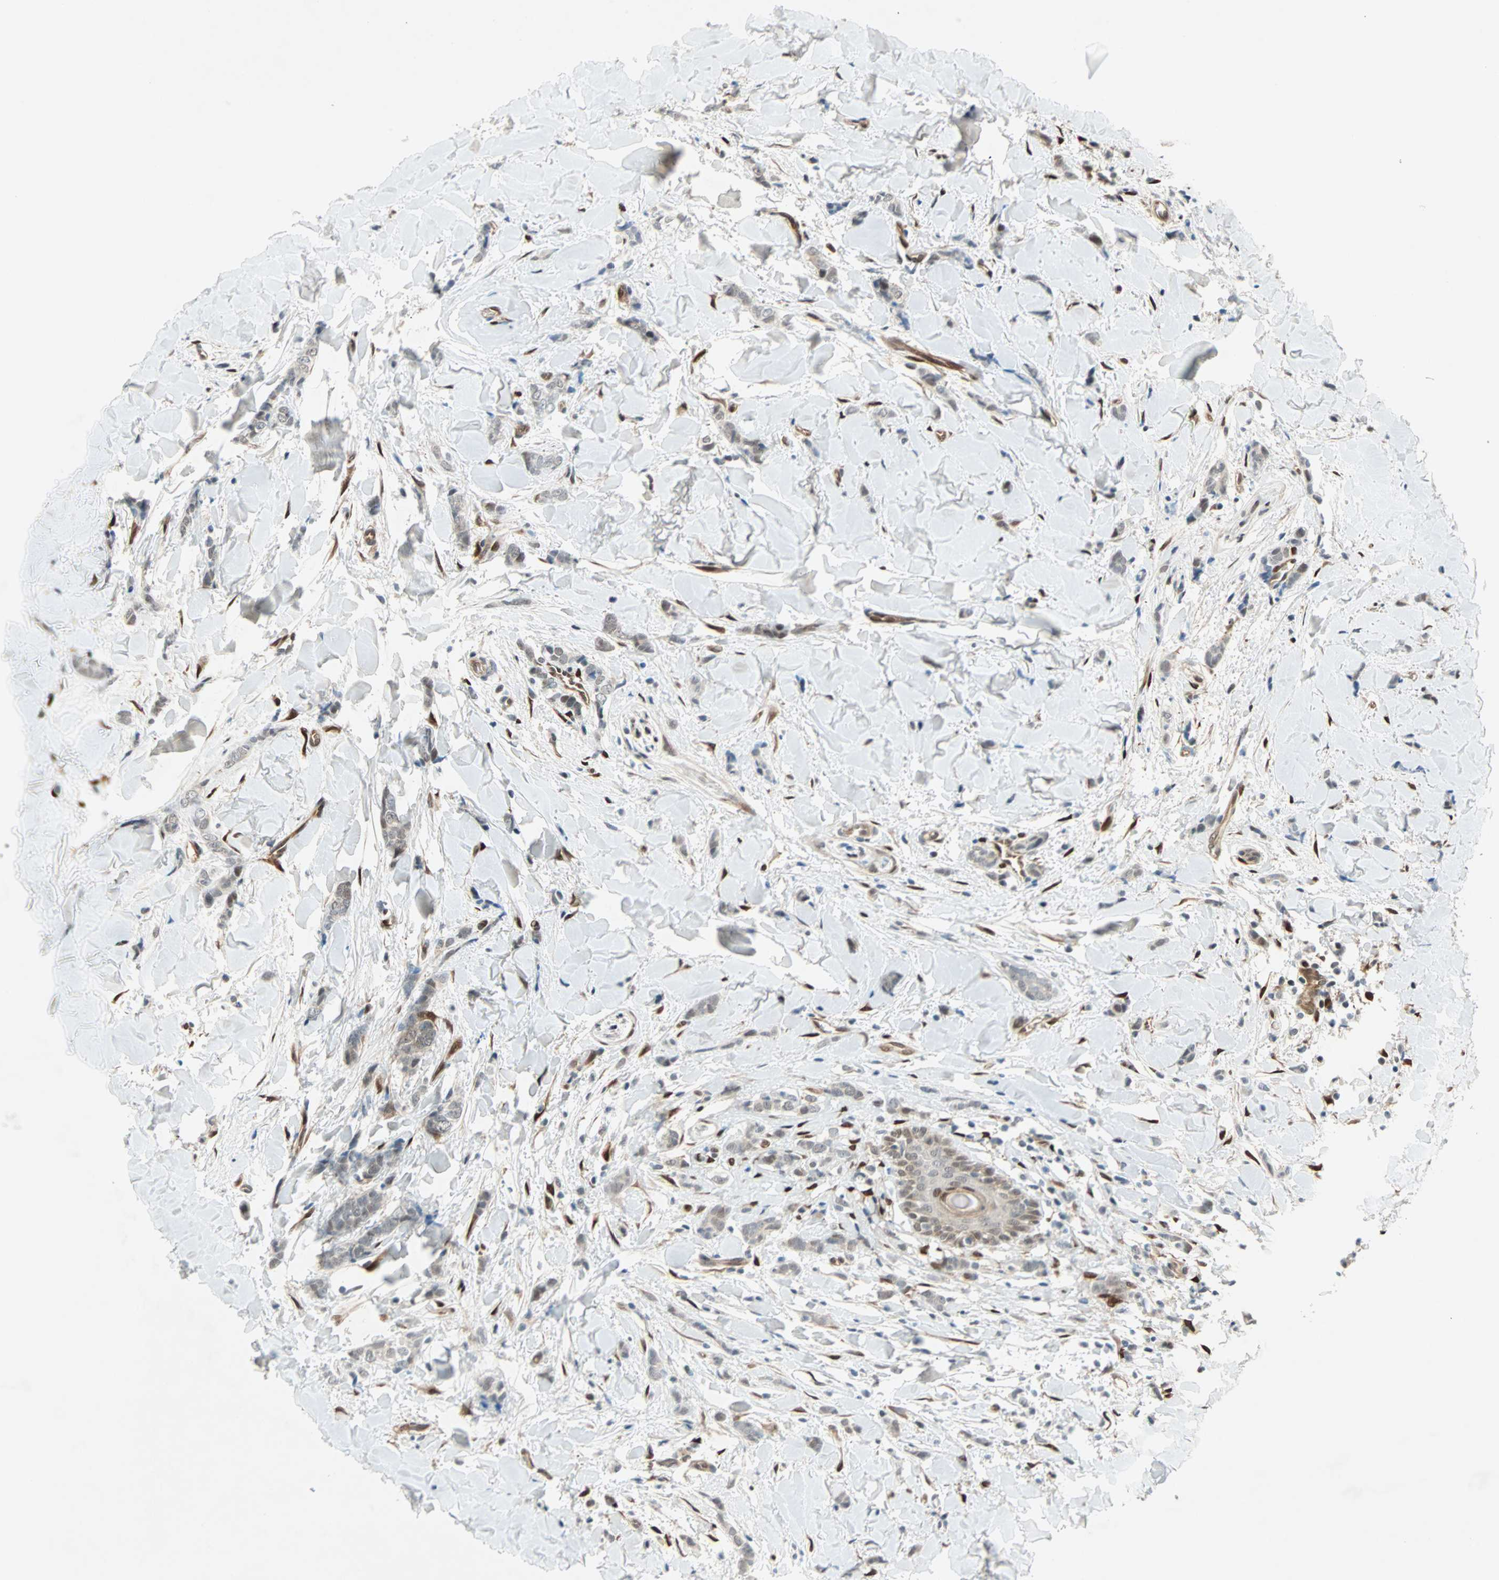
{"staining": {"intensity": "weak", "quantity": "25%-75%", "location": "cytoplasmic/membranous,nuclear"}, "tissue": "breast cancer", "cell_type": "Tumor cells", "image_type": "cancer", "snomed": [{"axis": "morphology", "description": "Lobular carcinoma"}, {"axis": "topography", "description": "Skin"}, {"axis": "topography", "description": "Breast"}], "caption": "Tumor cells demonstrate low levels of weak cytoplasmic/membranous and nuclear positivity in about 25%-75% of cells in breast lobular carcinoma.", "gene": "WWTR1", "patient": {"sex": "female", "age": 46}}